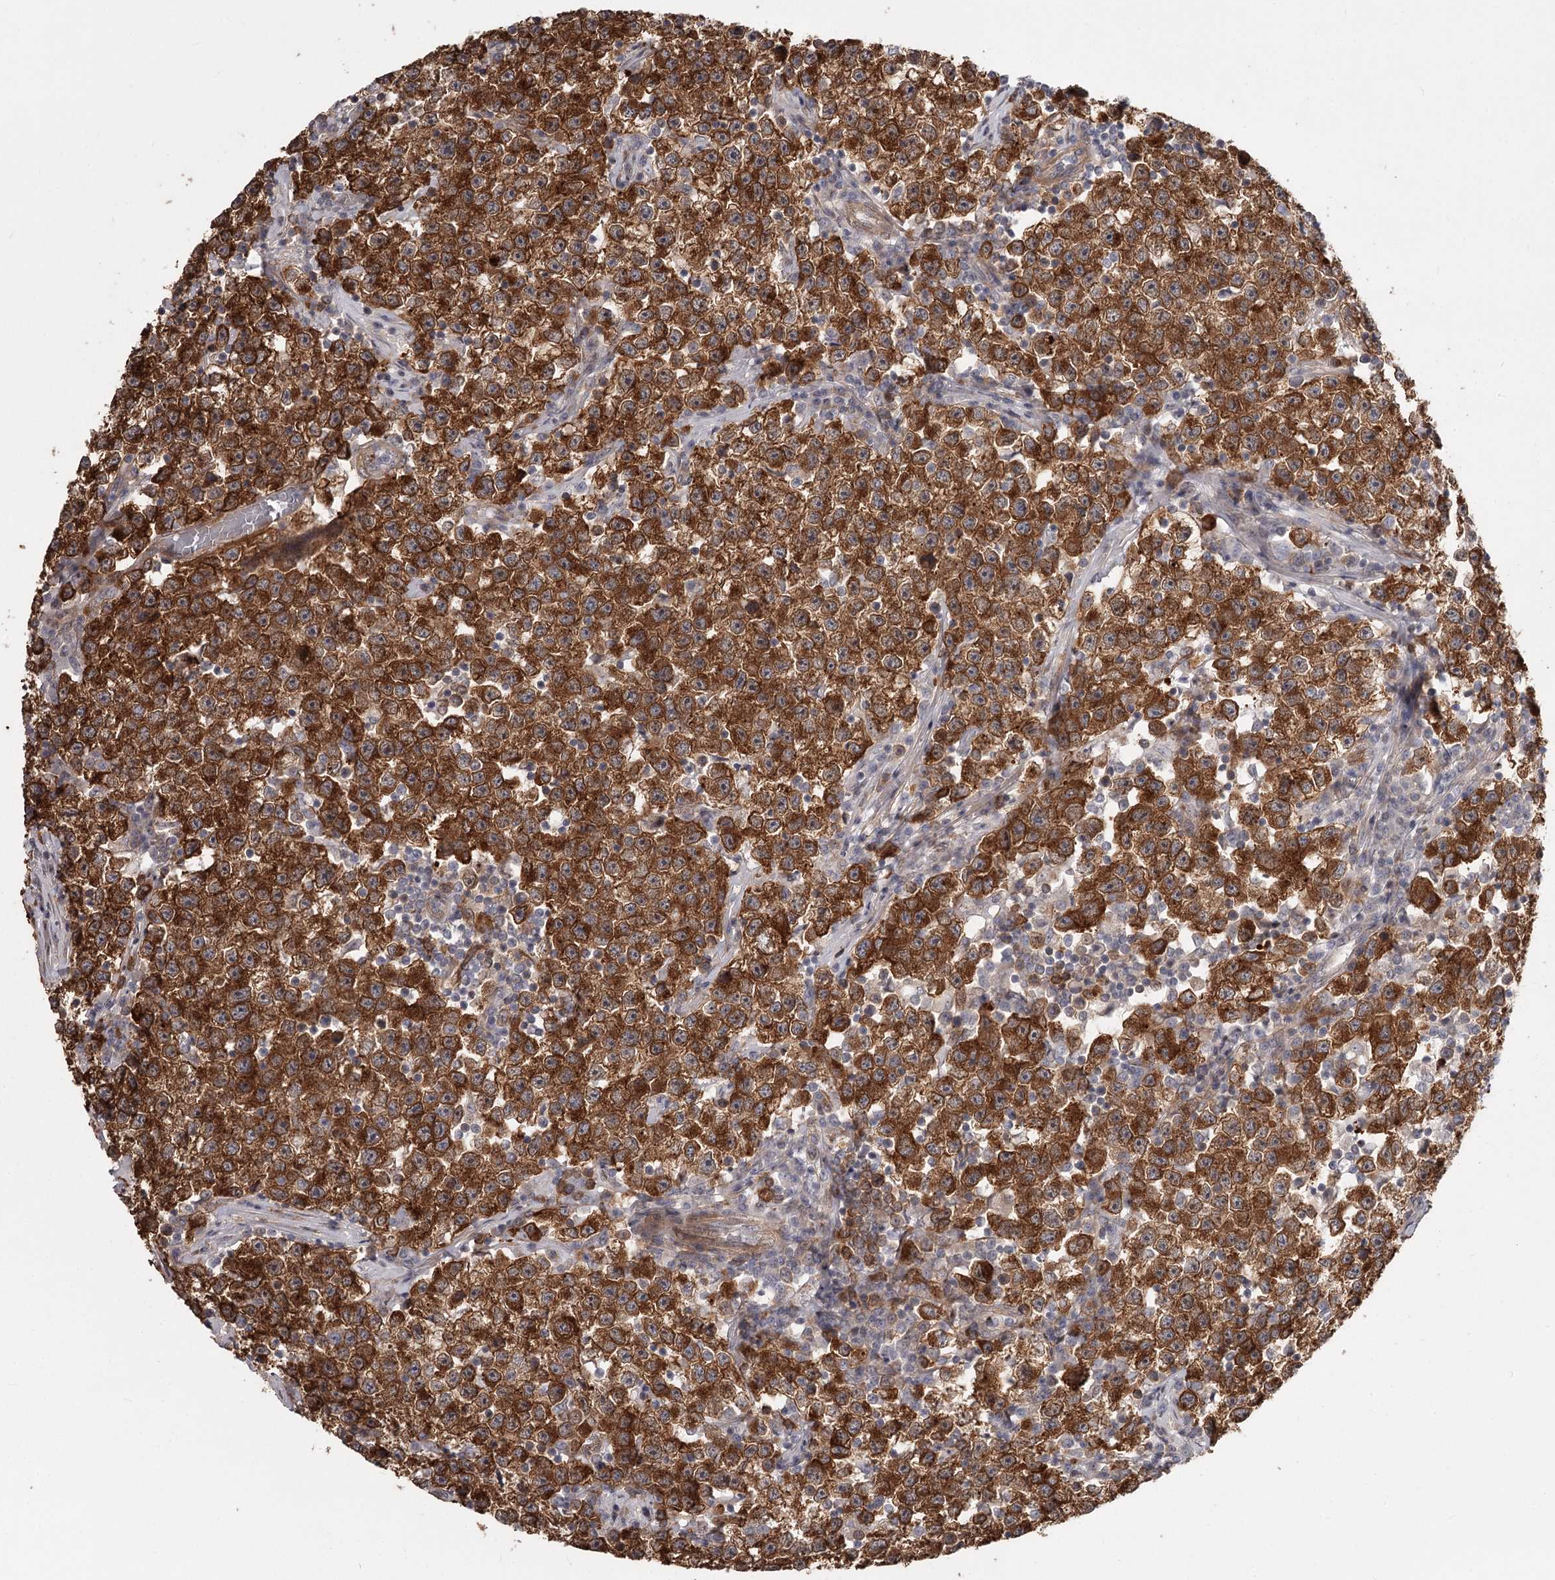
{"staining": {"intensity": "strong", "quantity": ">75%", "location": "cytoplasmic/membranous"}, "tissue": "testis cancer", "cell_type": "Tumor cells", "image_type": "cancer", "snomed": [{"axis": "morphology", "description": "Seminoma, NOS"}, {"axis": "topography", "description": "Testis"}], "caption": "DAB (3,3'-diaminobenzidine) immunohistochemical staining of human testis cancer displays strong cytoplasmic/membranous protein expression in approximately >75% of tumor cells. (DAB IHC, brown staining for protein, blue staining for nuclei).", "gene": "CCNG2", "patient": {"sex": "male", "age": 22}}